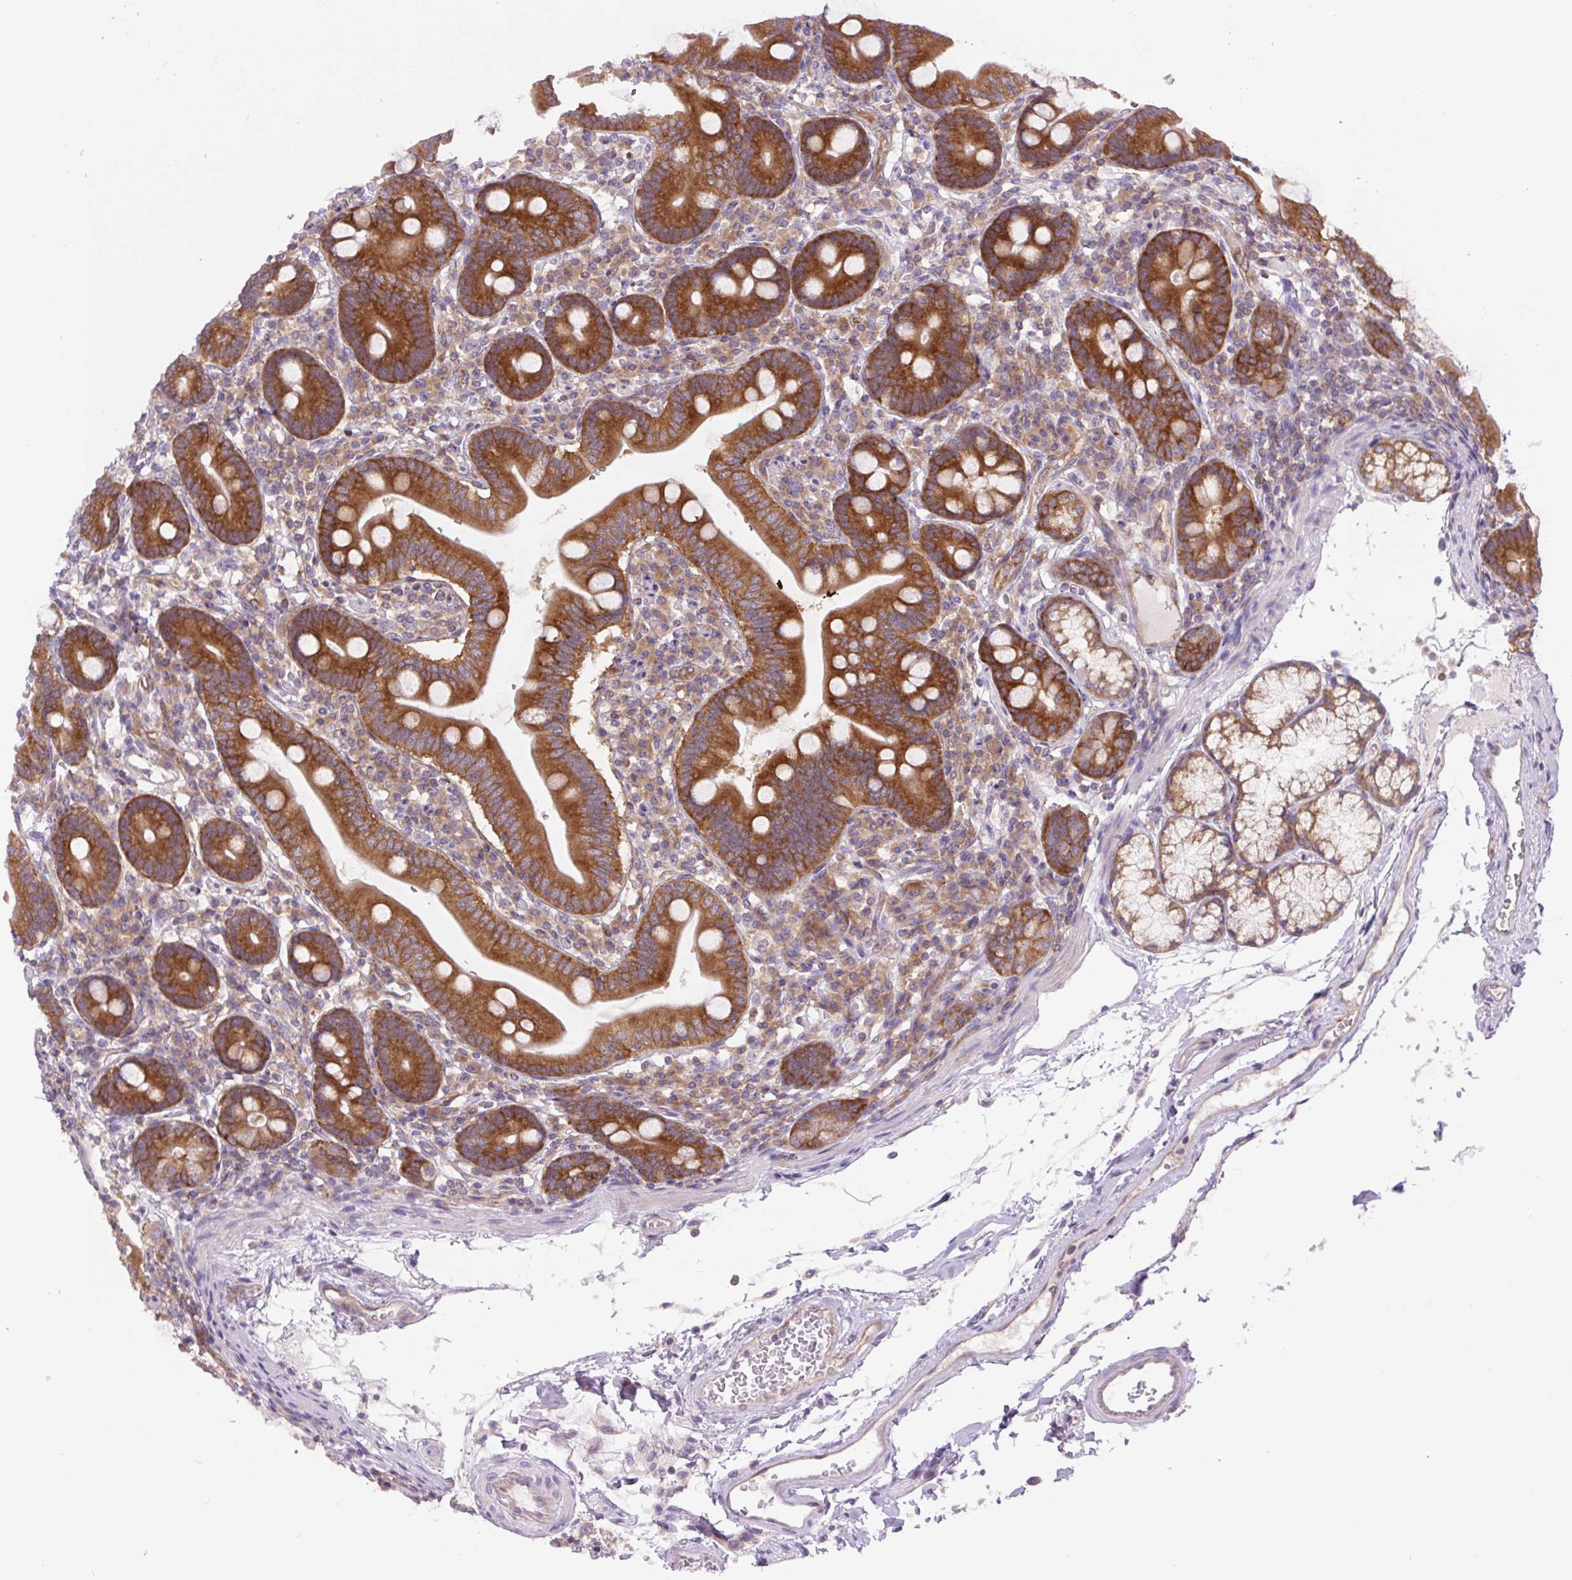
{"staining": {"intensity": "strong", "quantity": ">75%", "location": "cytoplasmic/membranous"}, "tissue": "duodenum", "cell_type": "Glandular cells", "image_type": "normal", "snomed": [{"axis": "morphology", "description": "Normal tissue, NOS"}, {"axis": "topography", "description": "Duodenum"}], "caption": "DAB (3,3'-diaminobenzidine) immunohistochemical staining of benign human duodenum reveals strong cytoplasmic/membranous protein staining in about >75% of glandular cells.", "gene": "MINK1", "patient": {"sex": "female", "age": 67}}